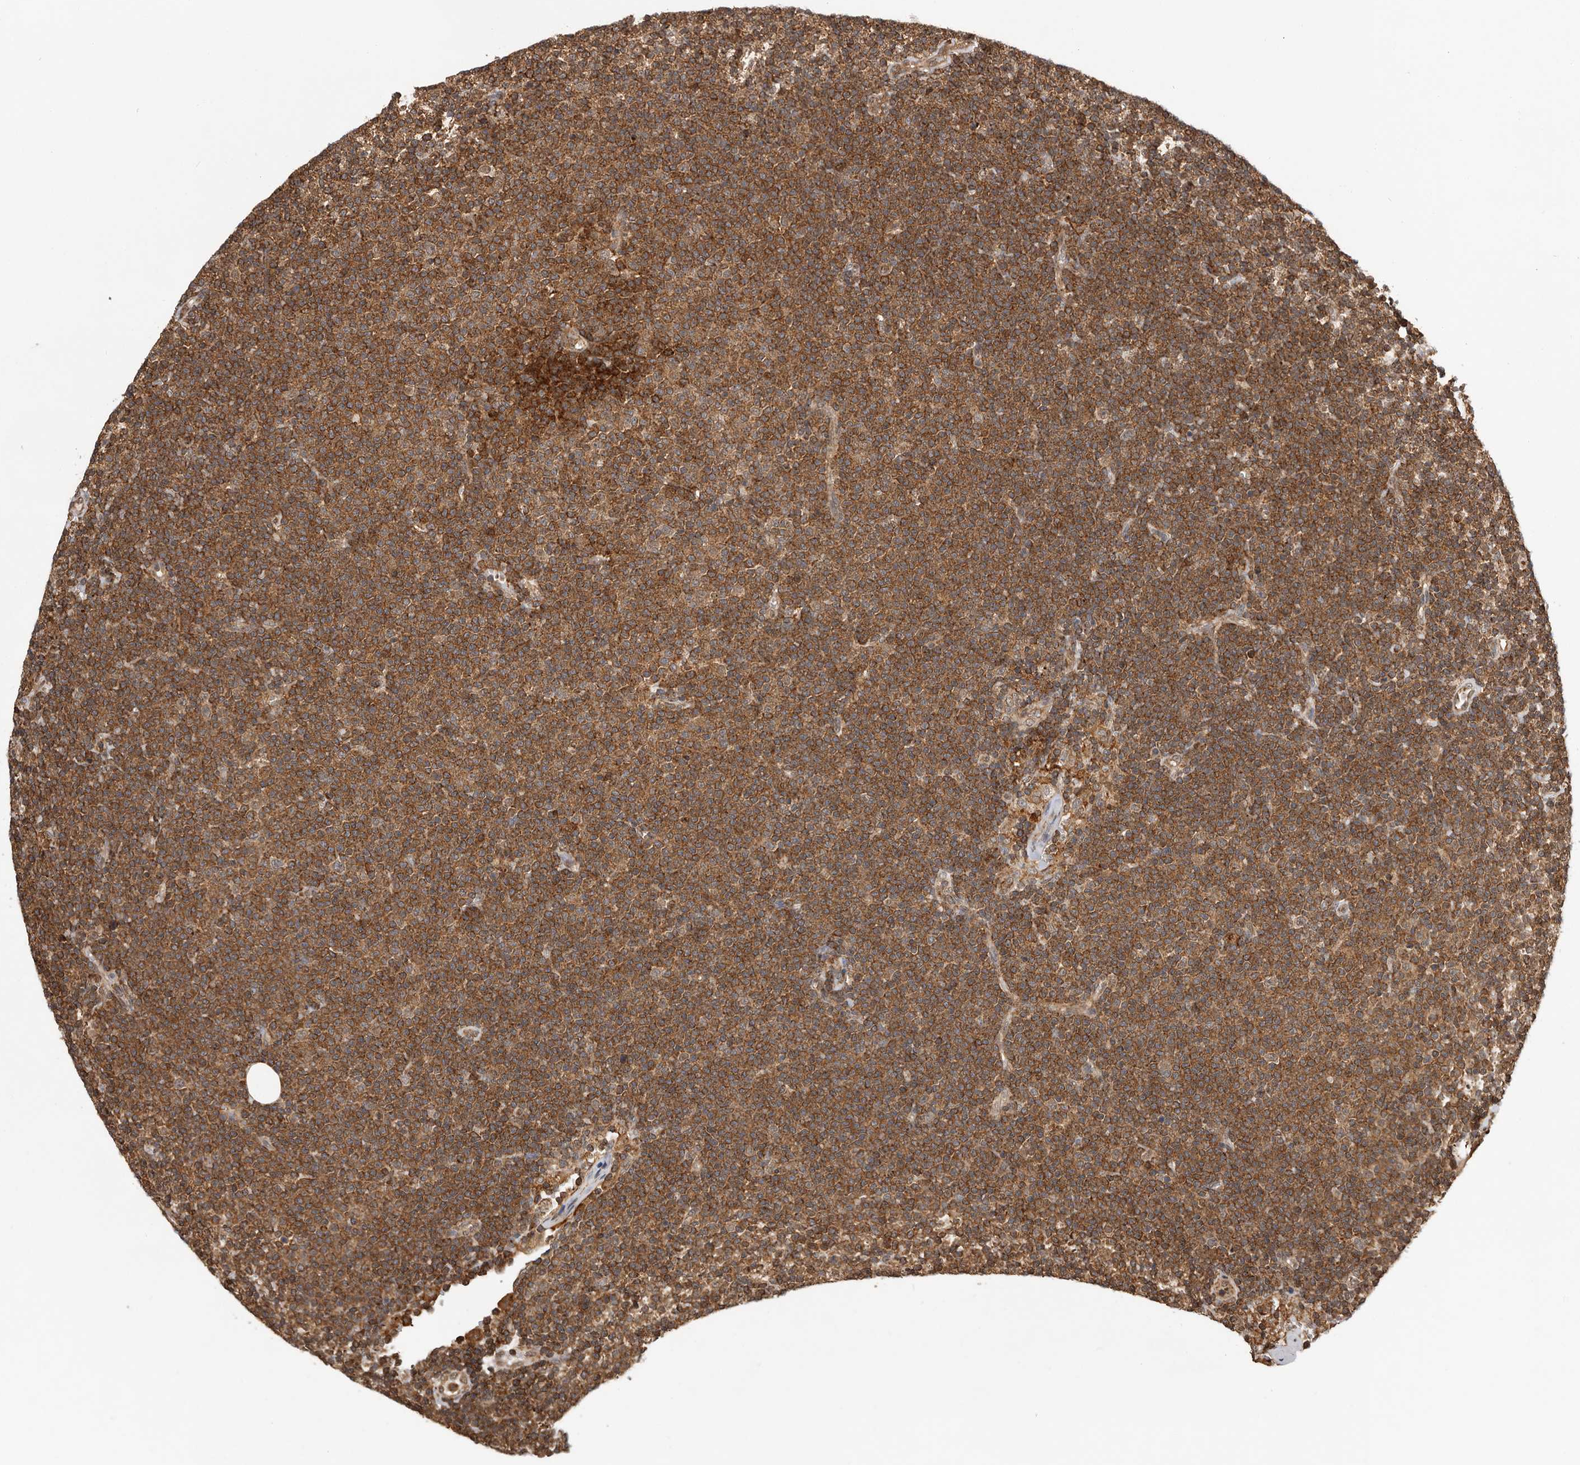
{"staining": {"intensity": "moderate", "quantity": ">75%", "location": "cytoplasmic/membranous"}, "tissue": "lymphoma", "cell_type": "Tumor cells", "image_type": "cancer", "snomed": [{"axis": "morphology", "description": "Malignant lymphoma, non-Hodgkin's type, Low grade"}, {"axis": "topography", "description": "Lymph node"}], "caption": "Moderate cytoplasmic/membranous protein positivity is identified in approximately >75% of tumor cells in lymphoma. (DAB (3,3'-diaminobenzidine) = brown stain, brightfield microscopy at high magnification).", "gene": "RNF157", "patient": {"sex": "female", "age": 53}}